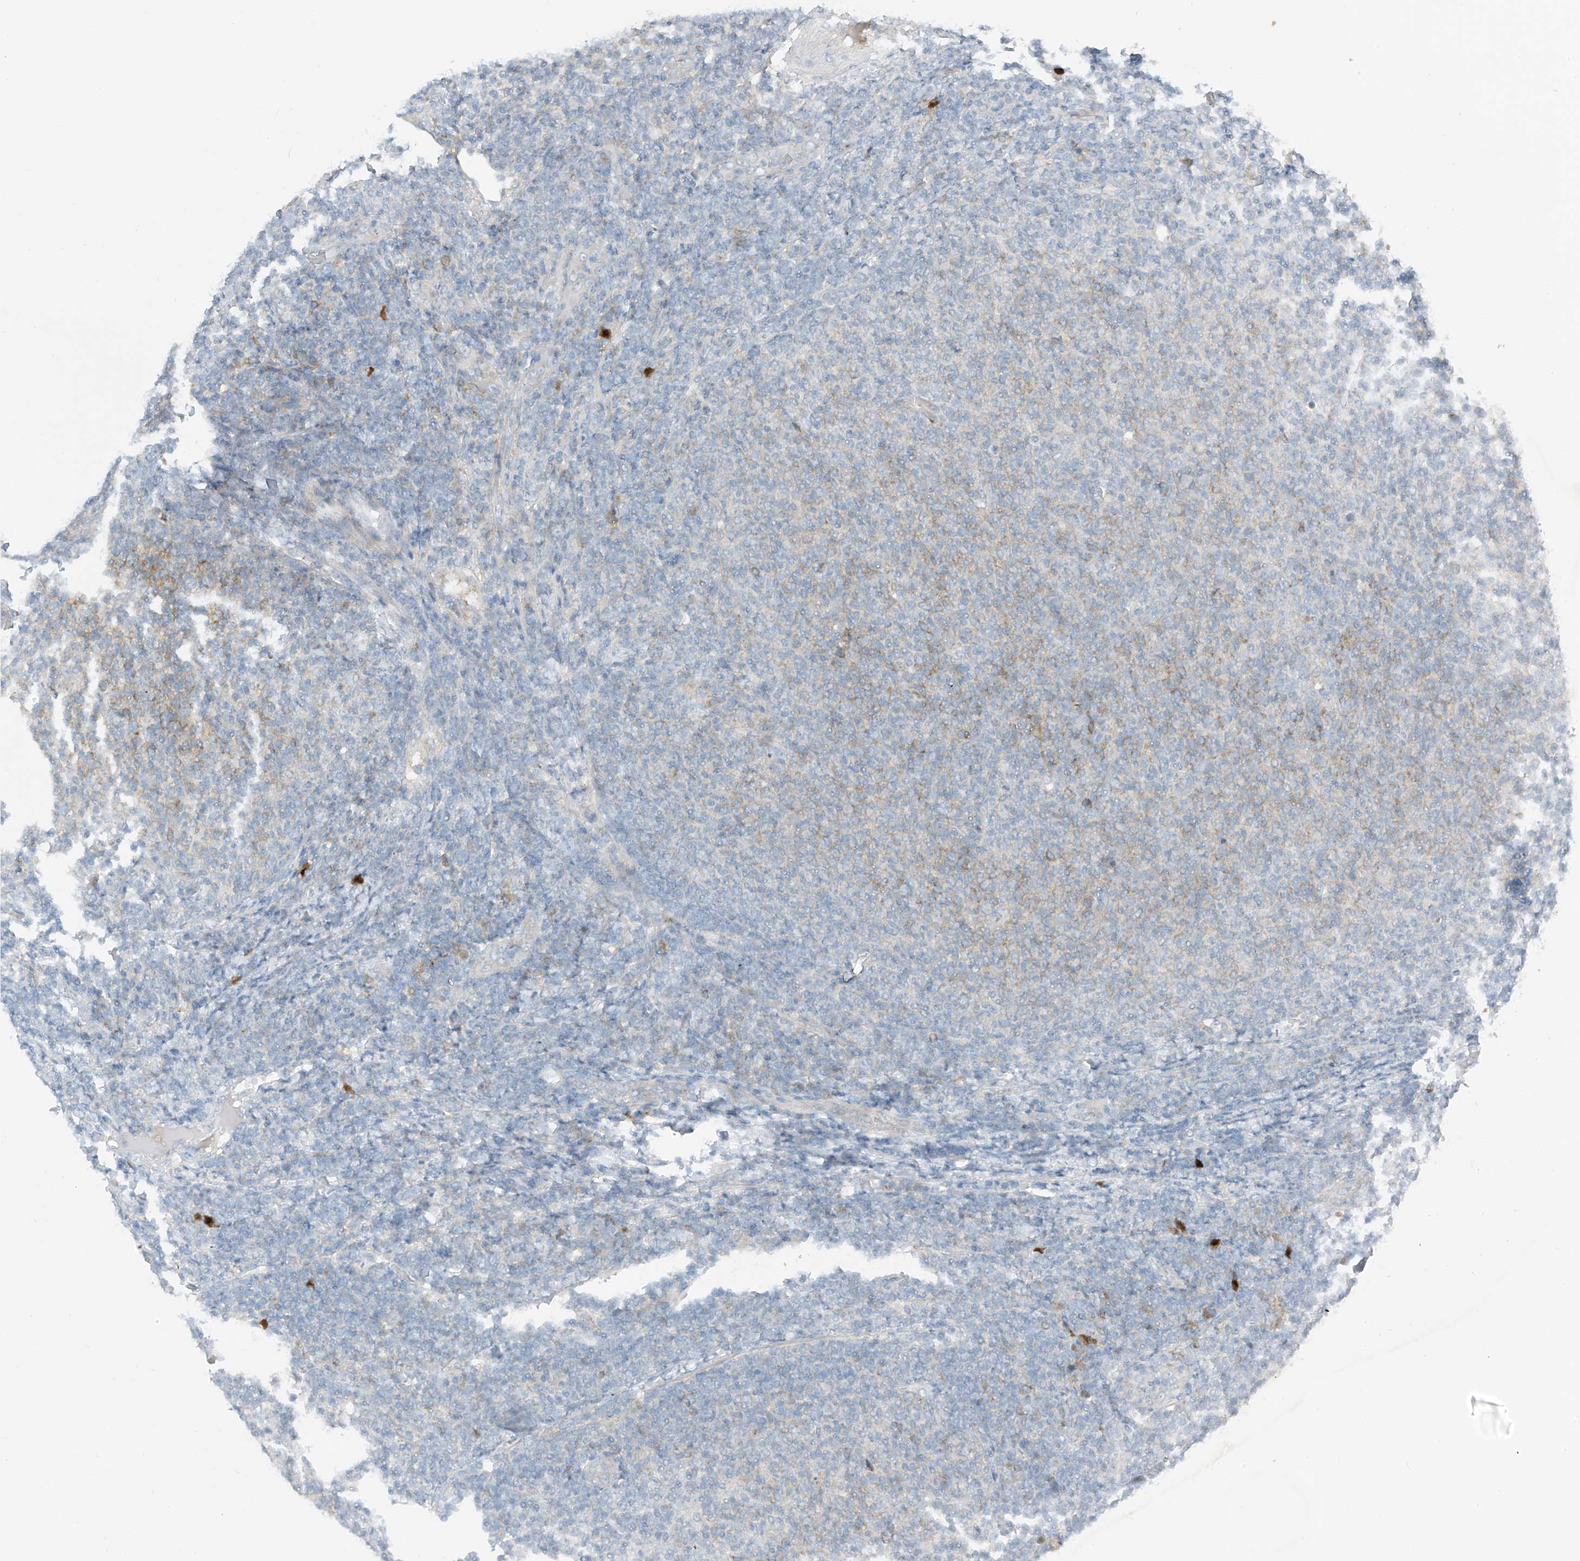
{"staining": {"intensity": "negative", "quantity": "none", "location": "none"}, "tissue": "lymphoma", "cell_type": "Tumor cells", "image_type": "cancer", "snomed": [{"axis": "morphology", "description": "Malignant lymphoma, non-Hodgkin's type, Low grade"}, {"axis": "topography", "description": "Lymph node"}], "caption": "The IHC histopathology image has no significant expression in tumor cells of malignant lymphoma, non-Hodgkin's type (low-grade) tissue.", "gene": "SLC12A6", "patient": {"sex": "male", "age": 66}}